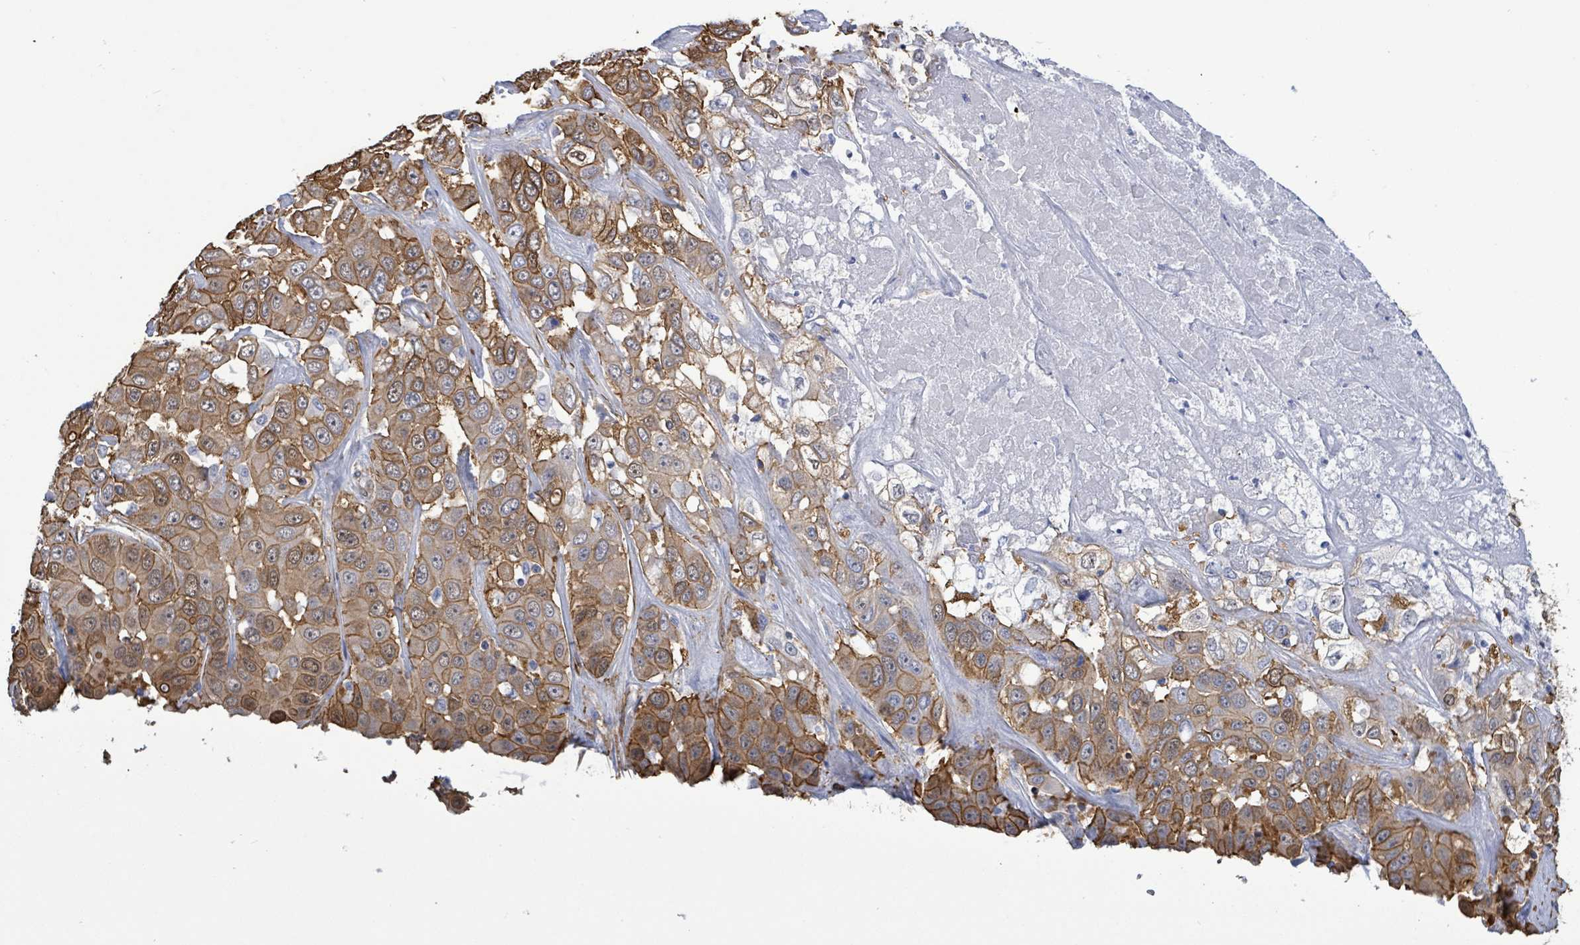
{"staining": {"intensity": "moderate", "quantity": ">75%", "location": "cytoplasmic/membranous"}, "tissue": "liver cancer", "cell_type": "Tumor cells", "image_type": "cancer", "snomed": [{"axis": "morphology", "description": "Cholangiocarcinoma"}, {"axis": "topography", "description": "Liver"}], "caption": "Protein expression analysis of cholangiocarcinoma (liver) shows moderate cytoplasmic/membranous positivity in about >75% of tumor cells. The protein is stained brown, and the nuclei are stained in blue (DAB IHC with brightfield microscopy, high magnification).", "gene": "PRKRIP1", "patient": {"sex": "female", "age": 52}}